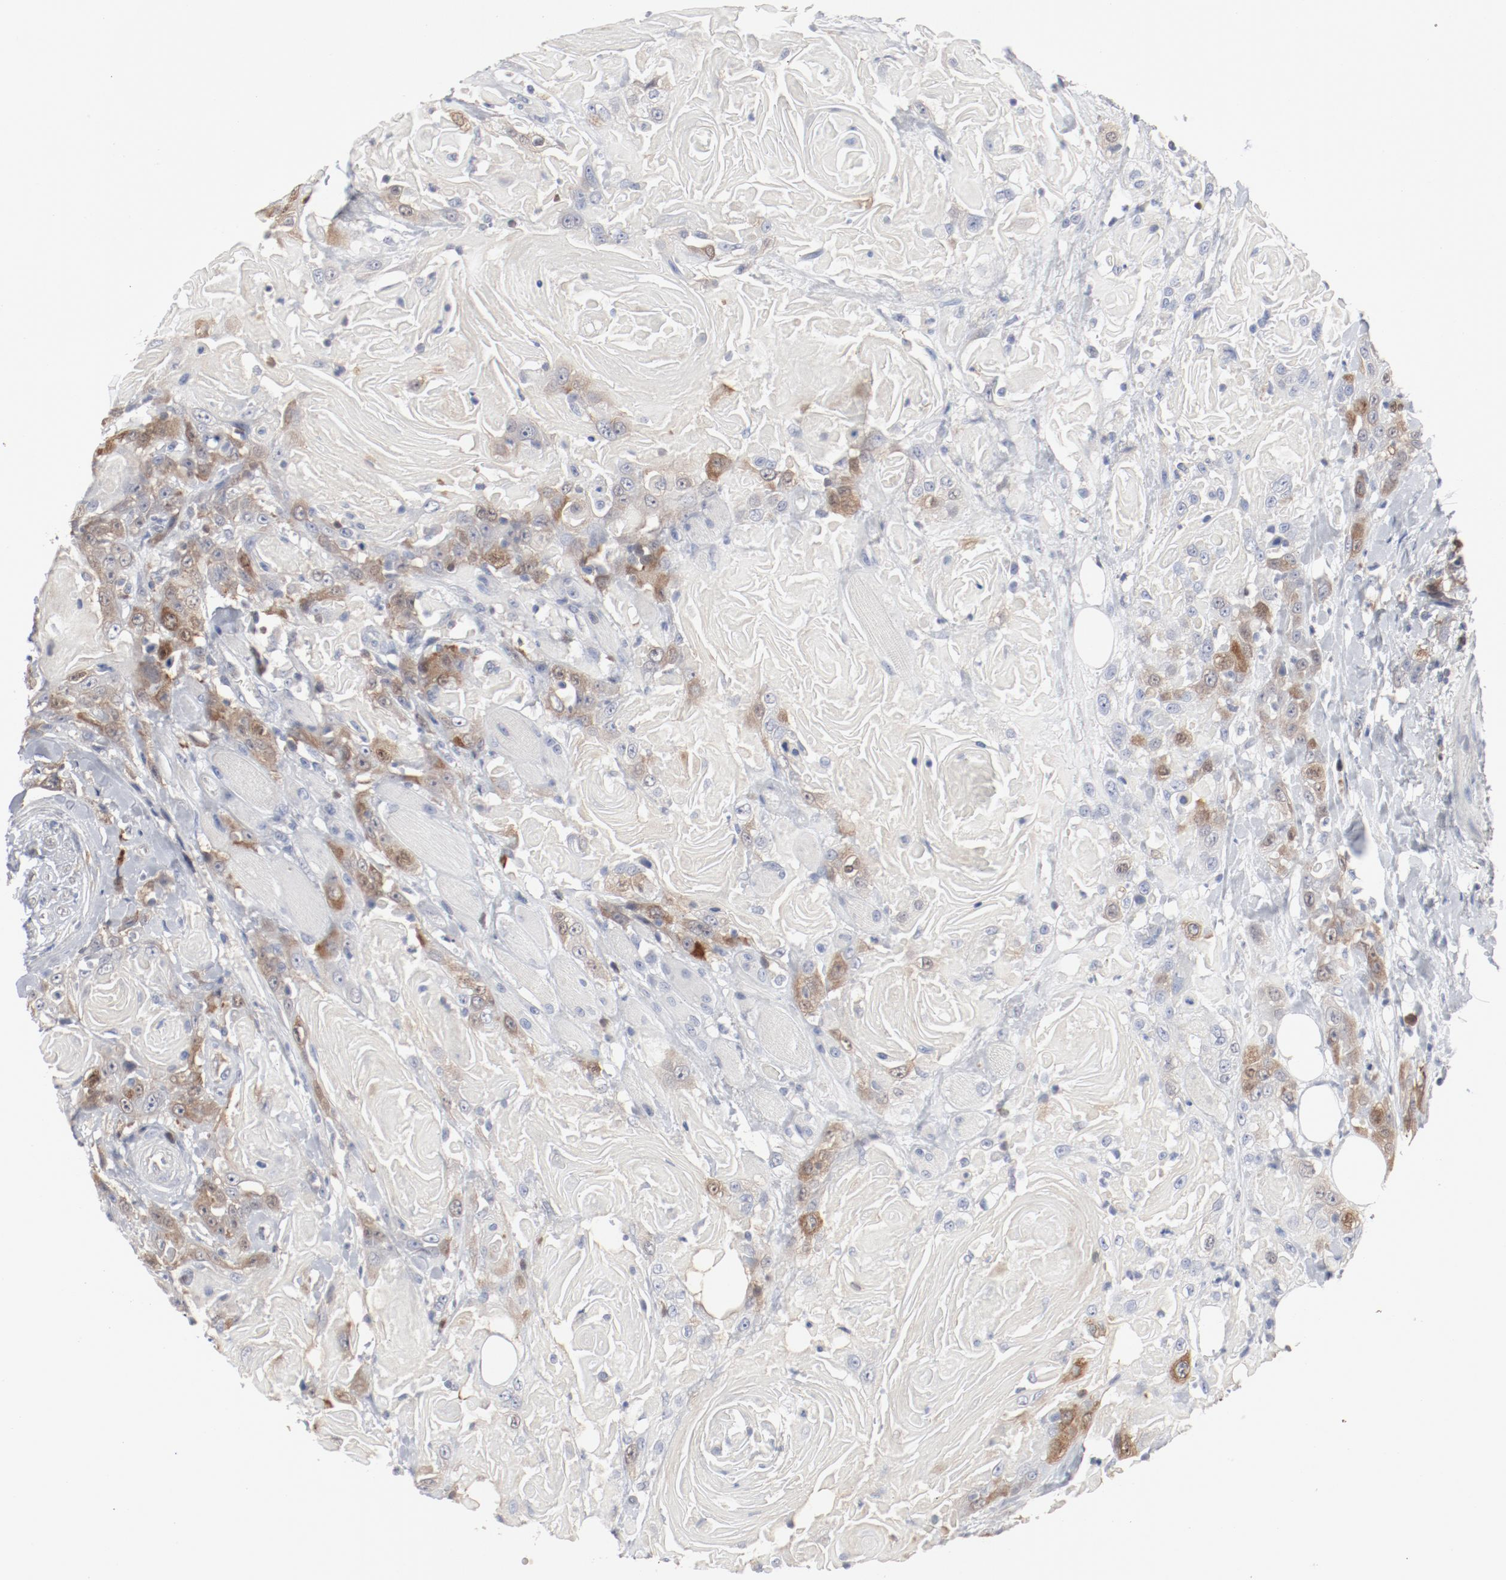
{"staining": {"intensity": "moderate", "quantity": "25%-75%", "location": "cytoplasmic/membranous,nuclear"}, "tissue": "head and neck cancer", "cell_type": "Tumor cells", "image_type": "cancer", "snomed": [{"axis": "morphology", "description": "Squamous cell carcinoma, NOS"}, {"axis": "topography", "description": "Head-Neck"}], "caption": "Immunohistochemical staining of head and neck cancer exhibits medium levels of moderate cytoplasmic/membranous and nuclear expression in approximately 25%-75% of tumor cells.", "gene": "CDK1", "patient": {"sex": "female", "age": 84}}